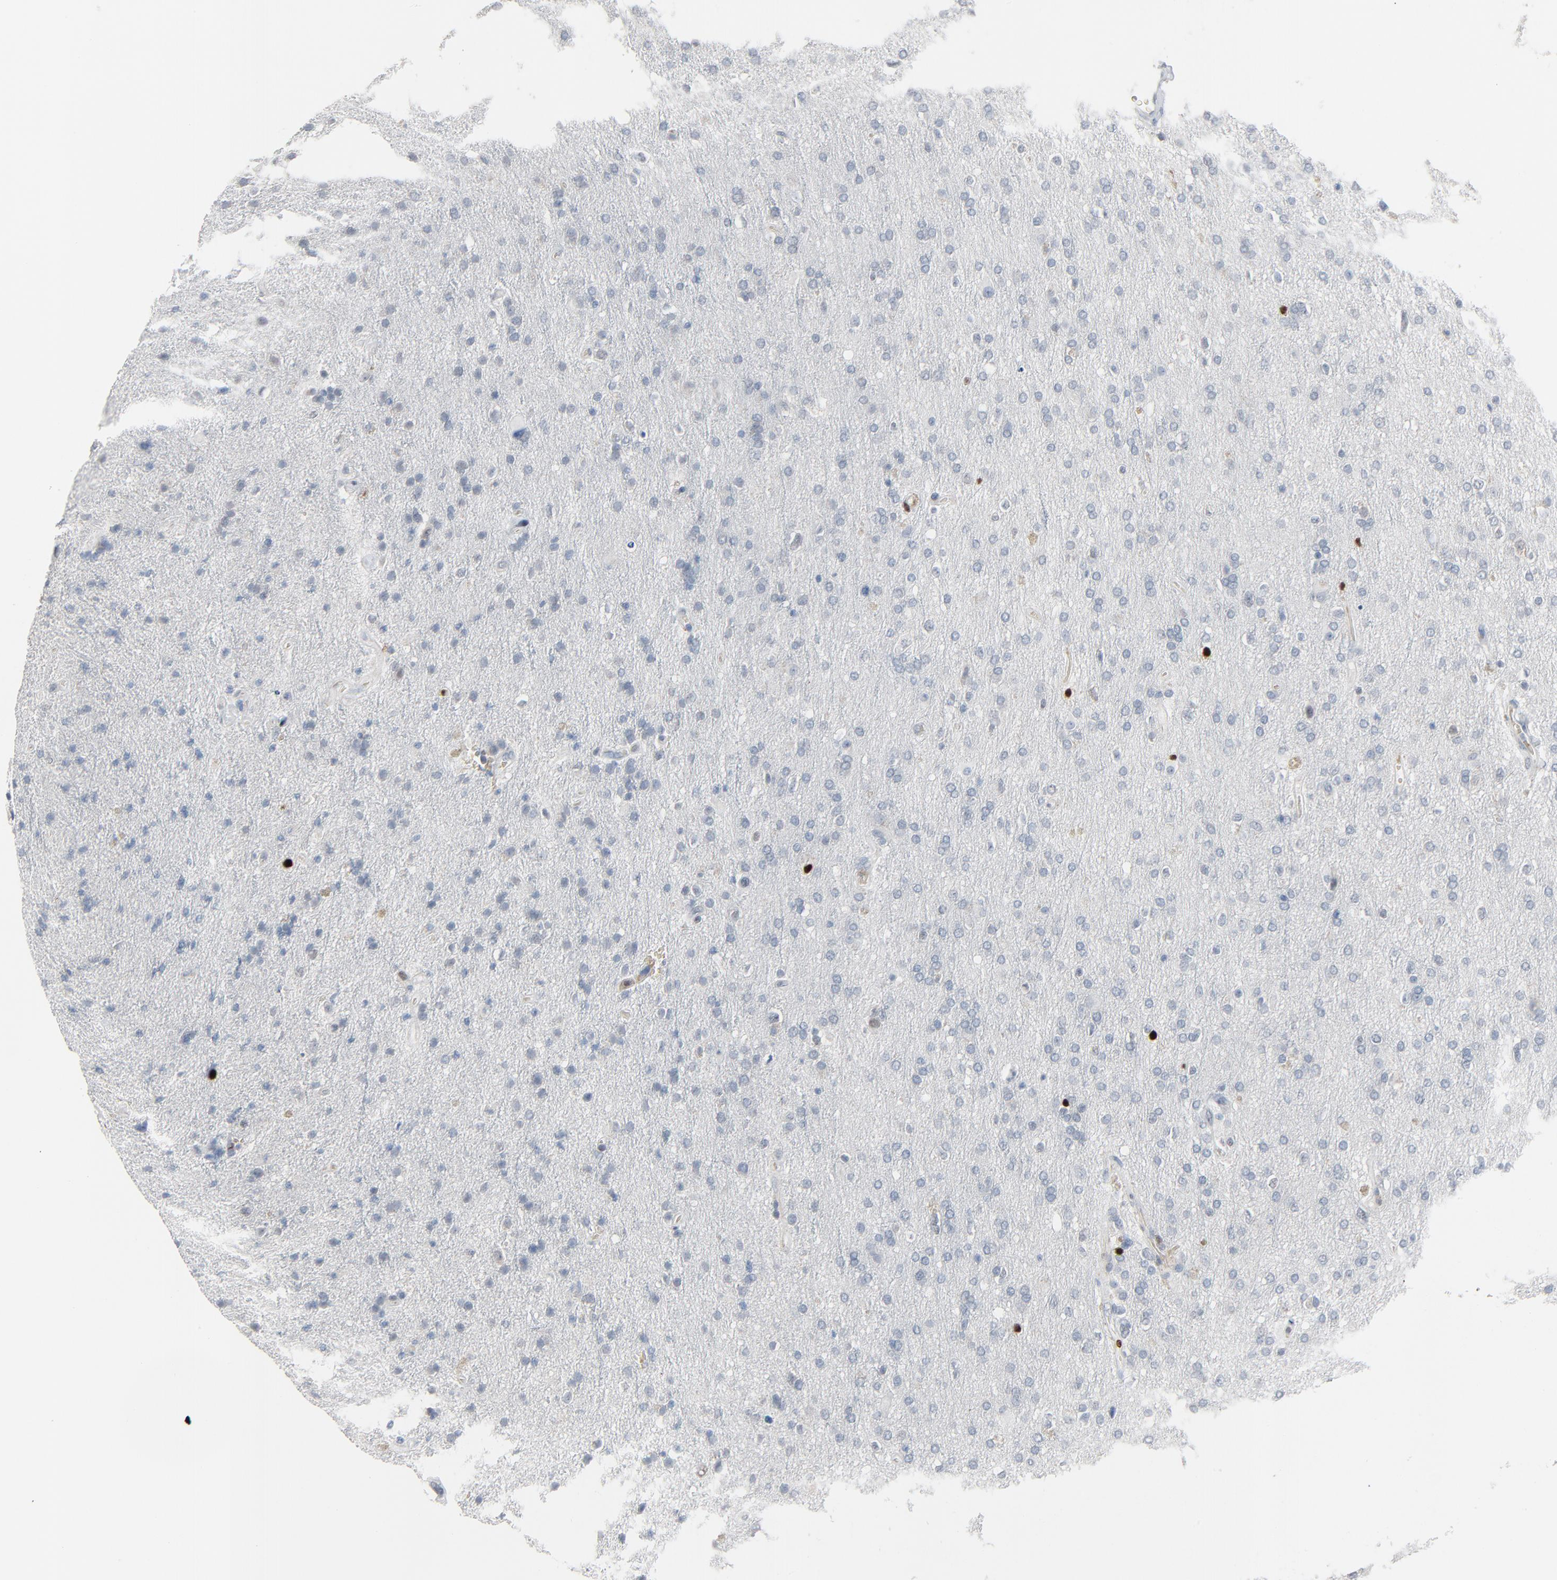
{"staining": {"intensity": "negative", "quantity": "none", "location": "none"}, "tissue": "glioma", "cell_type": "Tumor cells", "image_type": "cancer", "snomed": [{"axis": "morphology", "description": "Glioma, malignant, High grade"}, {"axis": "topography", "description": "Brain"}], "caption": "Tumor cells are negative for protein expression in human malignant glioma (high-grade).", "gene": "SAGE1", "patient": {"sex": "male", "age": 33}}